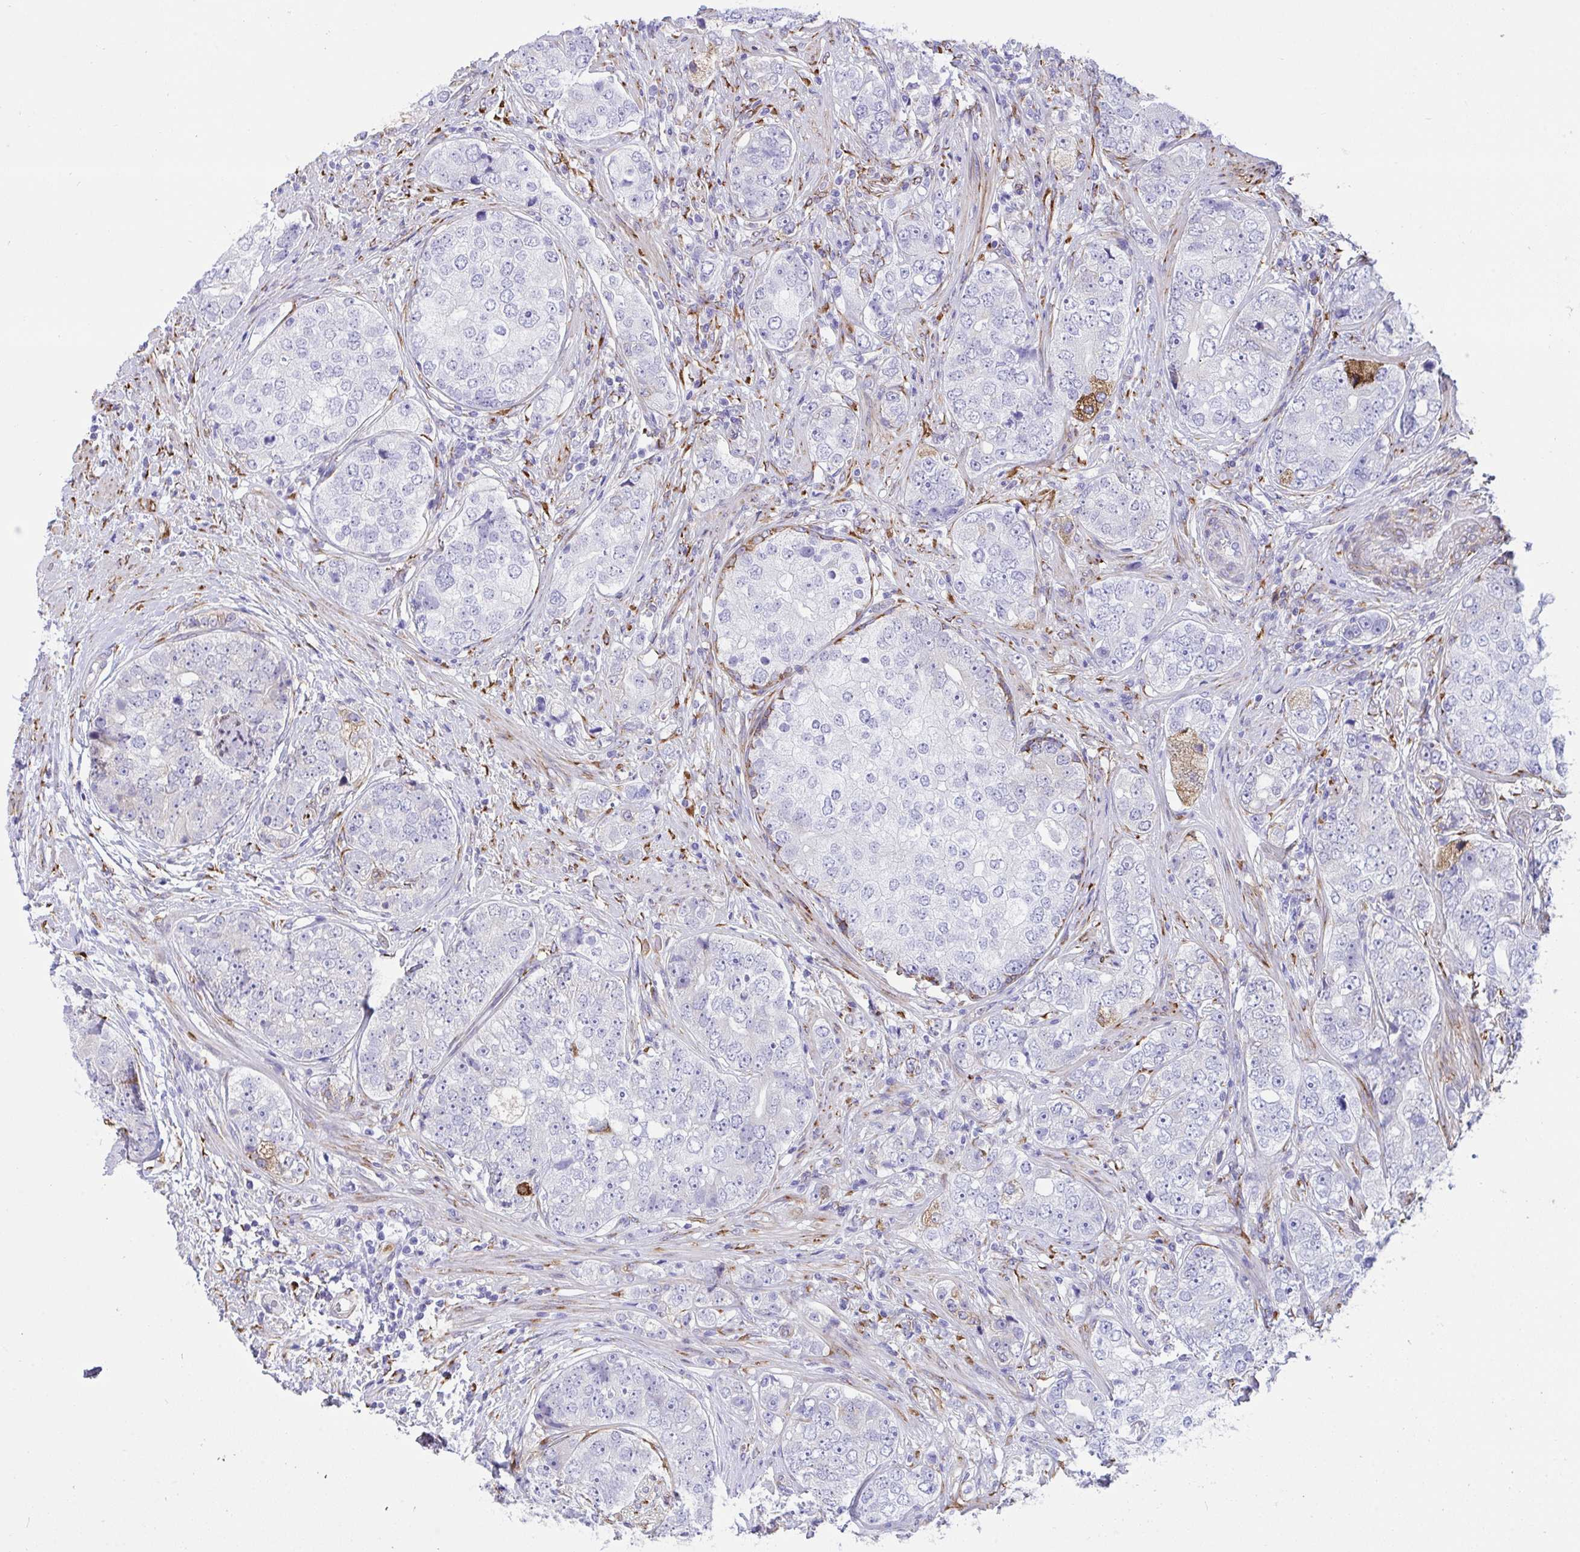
{"staining": {"intensity": "negative", "quantity": "none", "location": "none"}, "tissue": "prostate cancer", "cell_type": "Tumor cells", "image_type": "cancer", "snomed": [{"axis": "morphology", "description": "Adenocarcinoma, High grade"}, {"axis": "topography", "description": "Prostate"}], "caption": "This is an IHC photomicrograph of prostate cancer. There is no positivity in tumor cells.", "gene": "ASPH", "patient": {"sex": "male", "age": 60}}